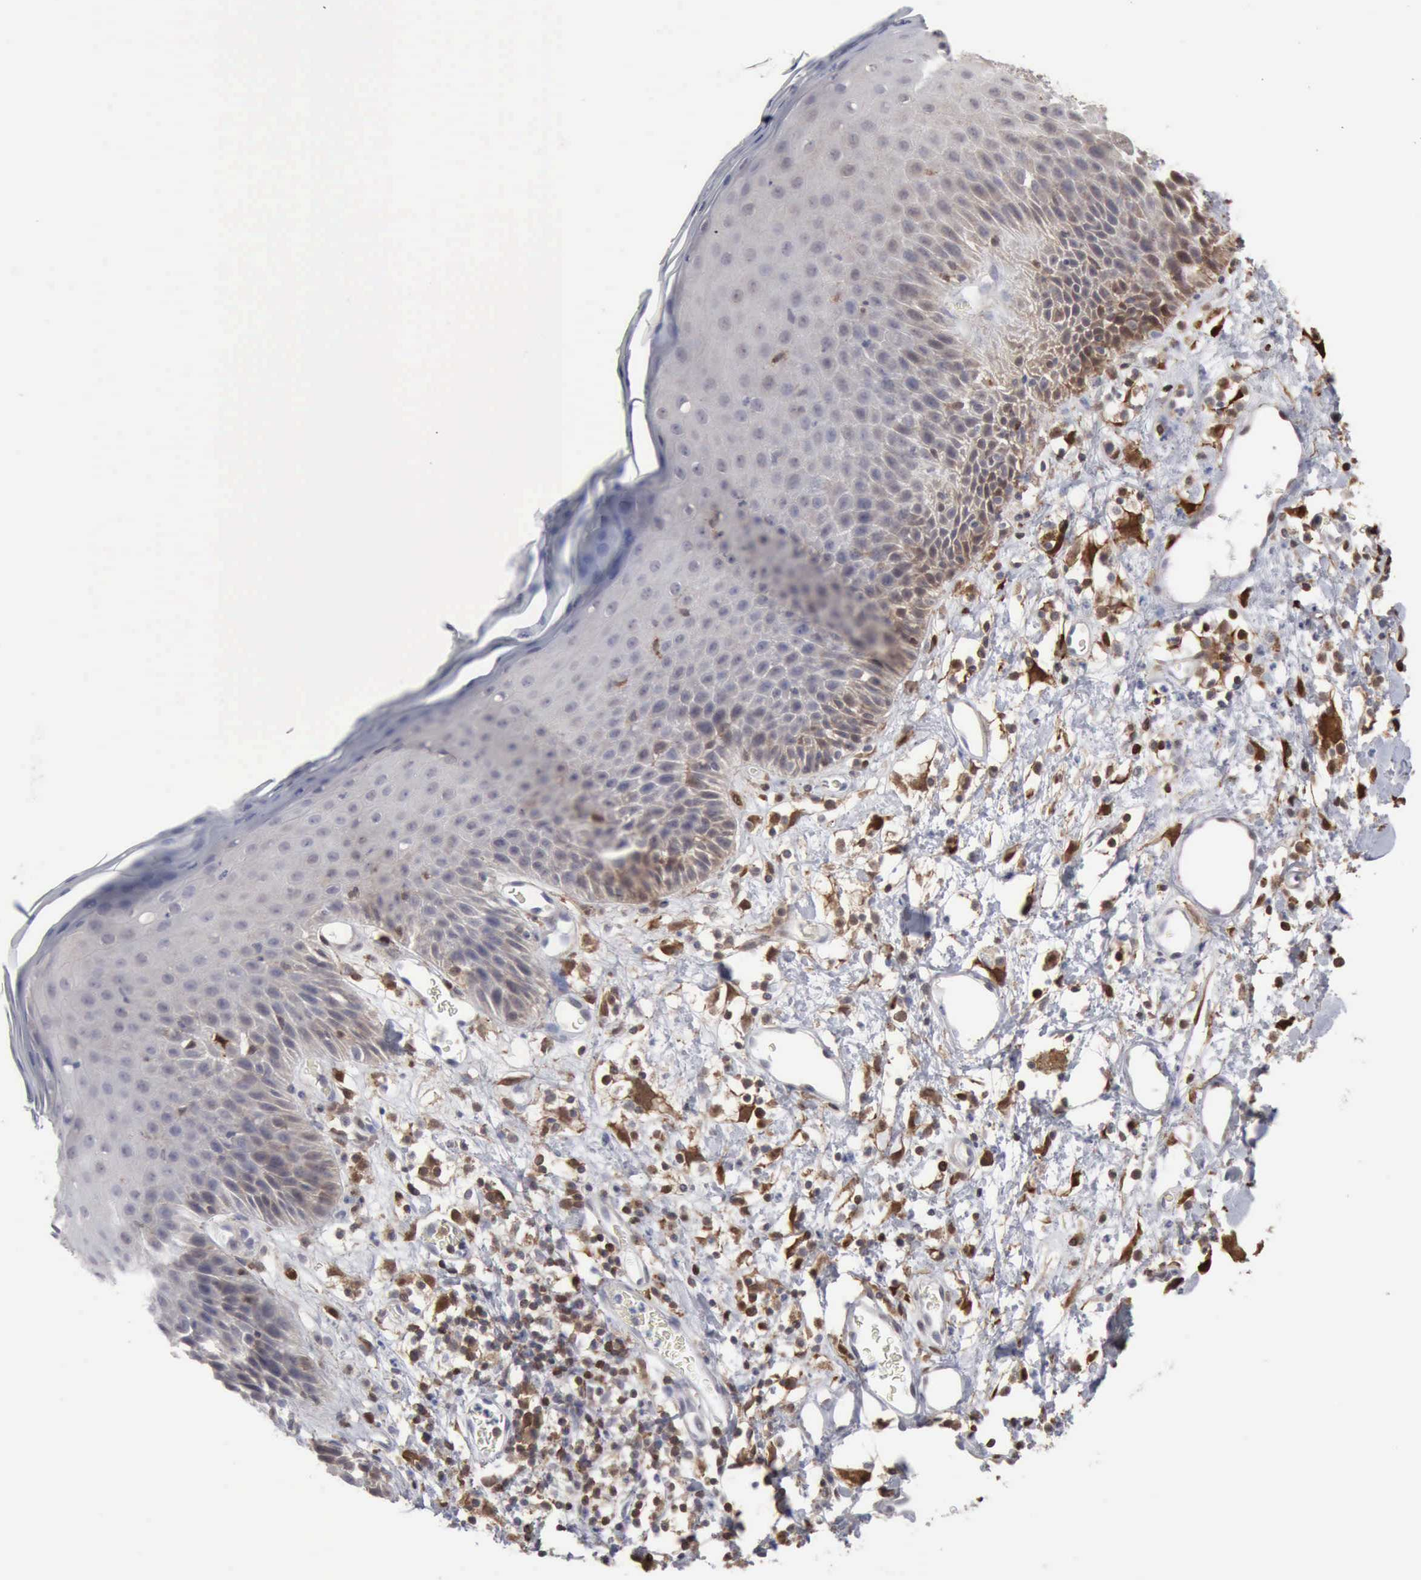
{"staining": {"intensity": "negative", "quantity": "none", "location": "none"}, "tissue": "skin", "cell_type": "Epidermal cells", "image_type": "normal", "snomed": [{"axis": "morphology", "description": "Normal tissue, NOS"}, {"axis": "topography", "description": "Vulva"}, {"axis": "topography", "description": "Peripheral nerve tissue"}], "caption": "IHC image of unremarkable skin stained for a protein (brown), which exhibits no expression in epidermal cells. Brightfield microscopy of immunohistochemistry (IHC) stained with DAB (brown) and hematoxylin (blue), captured at high magnification.", "gene": "STAT1", "patient": {"sex": "female", "age": 68}}